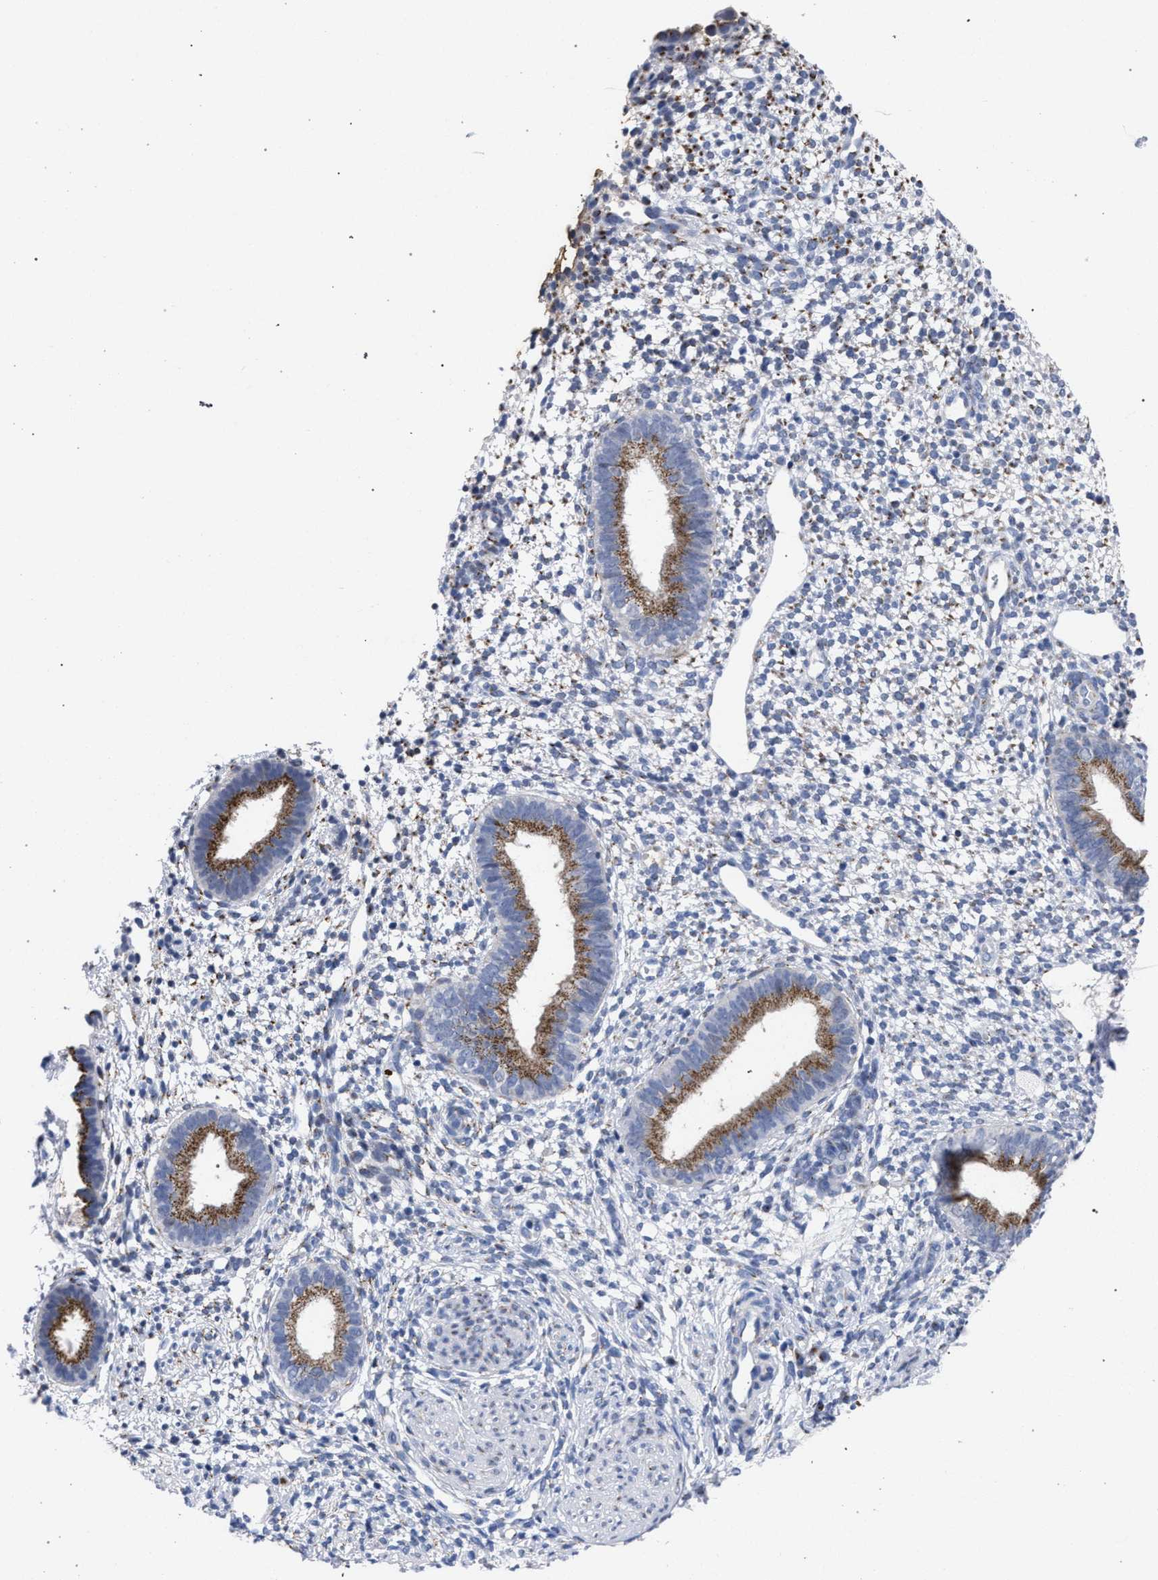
{"staining": {"intensity": "negative", "quantity": "none", "location": "none"}, "tissue": "endometrium", "cell_type": "Cells in endometrial stroma", "image_type": "normal", "snomed": [{"axis": "morphology", "description": "Normal tissue, NOS"}, {"axis": "topography", "description": "Endometrium"}], "caption": "High magnification brightfield microscopy of normal endometrium stained with DAB (3,3'-diaminobenzidine) (brown) and counterstained with hematoxylin (blue): cells in endometrial stroma show no significant positivity. (DAB immunohistochemistry (IHC), high magnification).", "gene": "GOLGA2", "patient": {"sex": "female", "age": 46}}